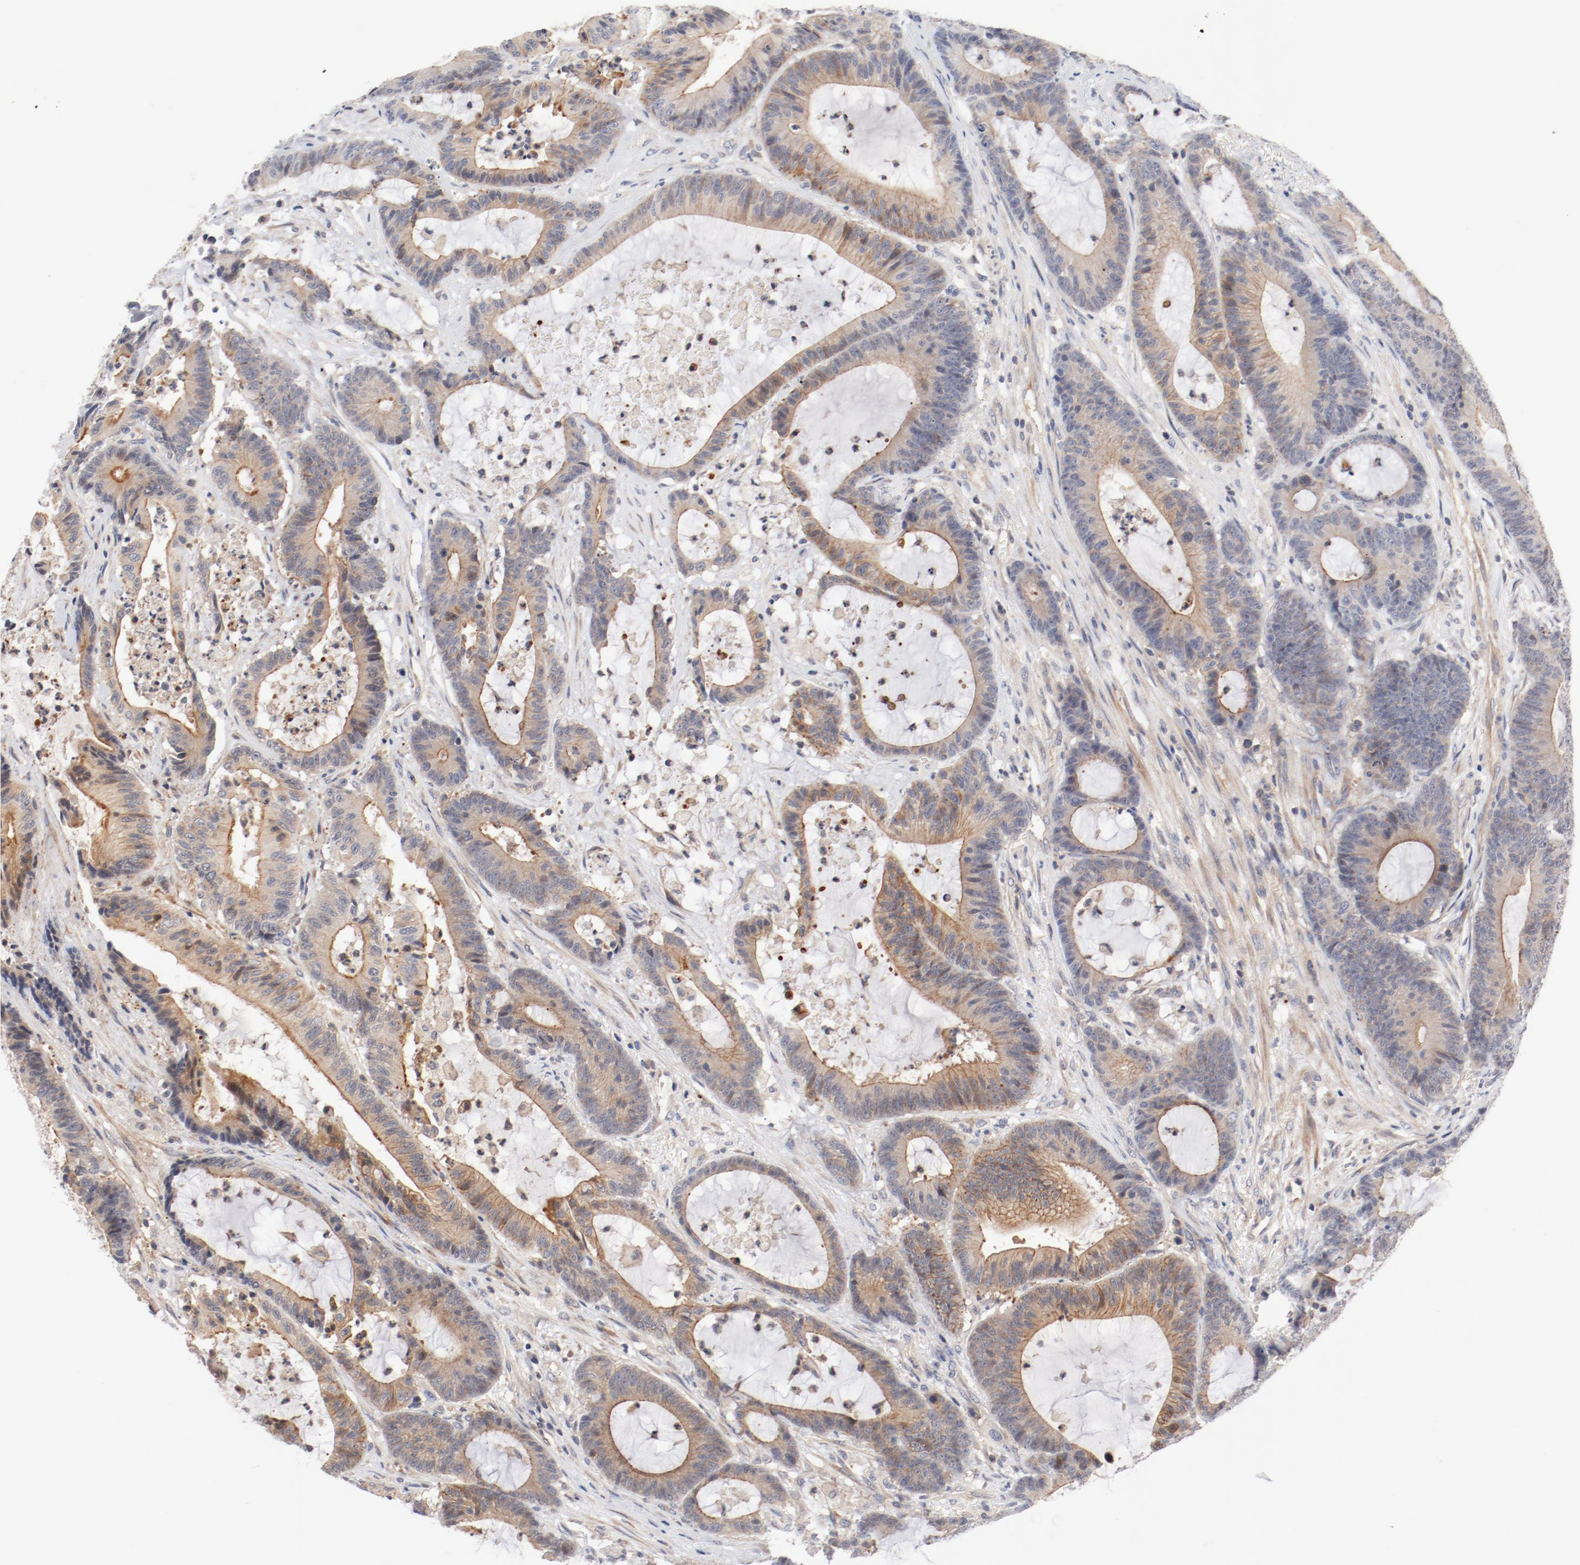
{"staining": {"intensity": "weak", "quantity": "25%-75%", "location": "cytoplasmic/membranous"}, "tissue": "colorectal cancer", "cell_type": "Tumor cells", "image_type": "cancer", "snomed": [{"axis": "morphology", "description": "Adenocarcinoma, NOS"}, {"axis": "topography", "description": "Colon"}], "caption": "A micrograph of human colorectal adenocarcinoma stained for a protein exhibits weak cytoplasmic/membranous brown staining in tumor cells.", "gene": "ZNF267", "patient": {"sex": "female", "age": 84}}